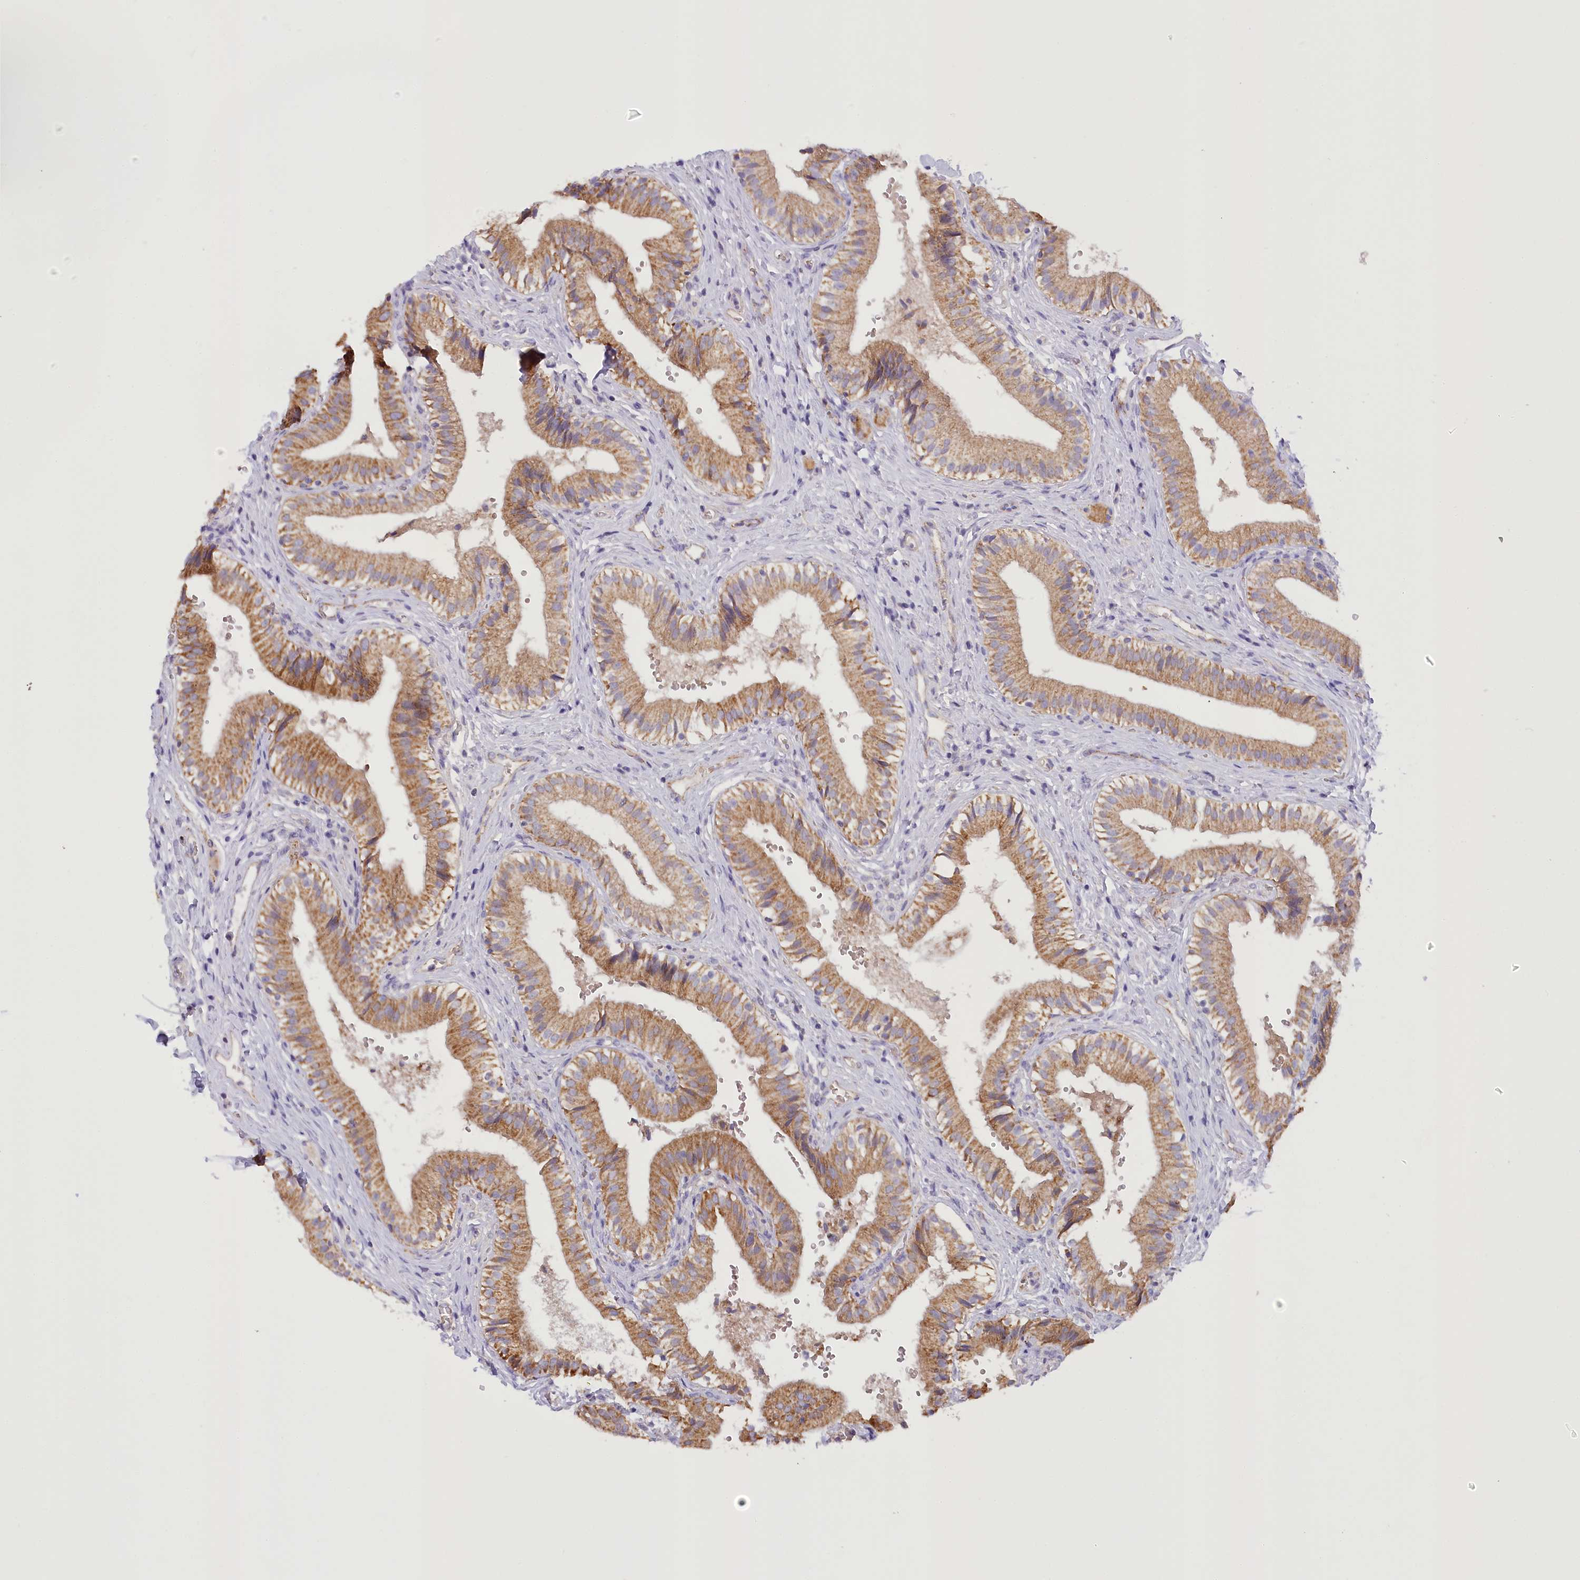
{"staining": {"intensity": "moderate", "quantity": ">75%", "location": "cytoplasmic/membranous"}, "tissue": "gallbladder", "cell_type": "Glandular cells", "image_type": "normal", "snomed": [{"axis": "morphology", "description": "Normal tissue, NOS"}, {"axis": "topography", "description": "Gallbladder"}], "caption": "A brown stain shows moderate cytoplasmic/membranous expression of a protein in glandular cells of normal gallbladder. The staining was performed using DAB, with brown indicating positive protein expression. Nuclei are stained blue with hematoxylin.", "gene": "DCUN1D1", "patient": {"sex": "female", "age": 47}}